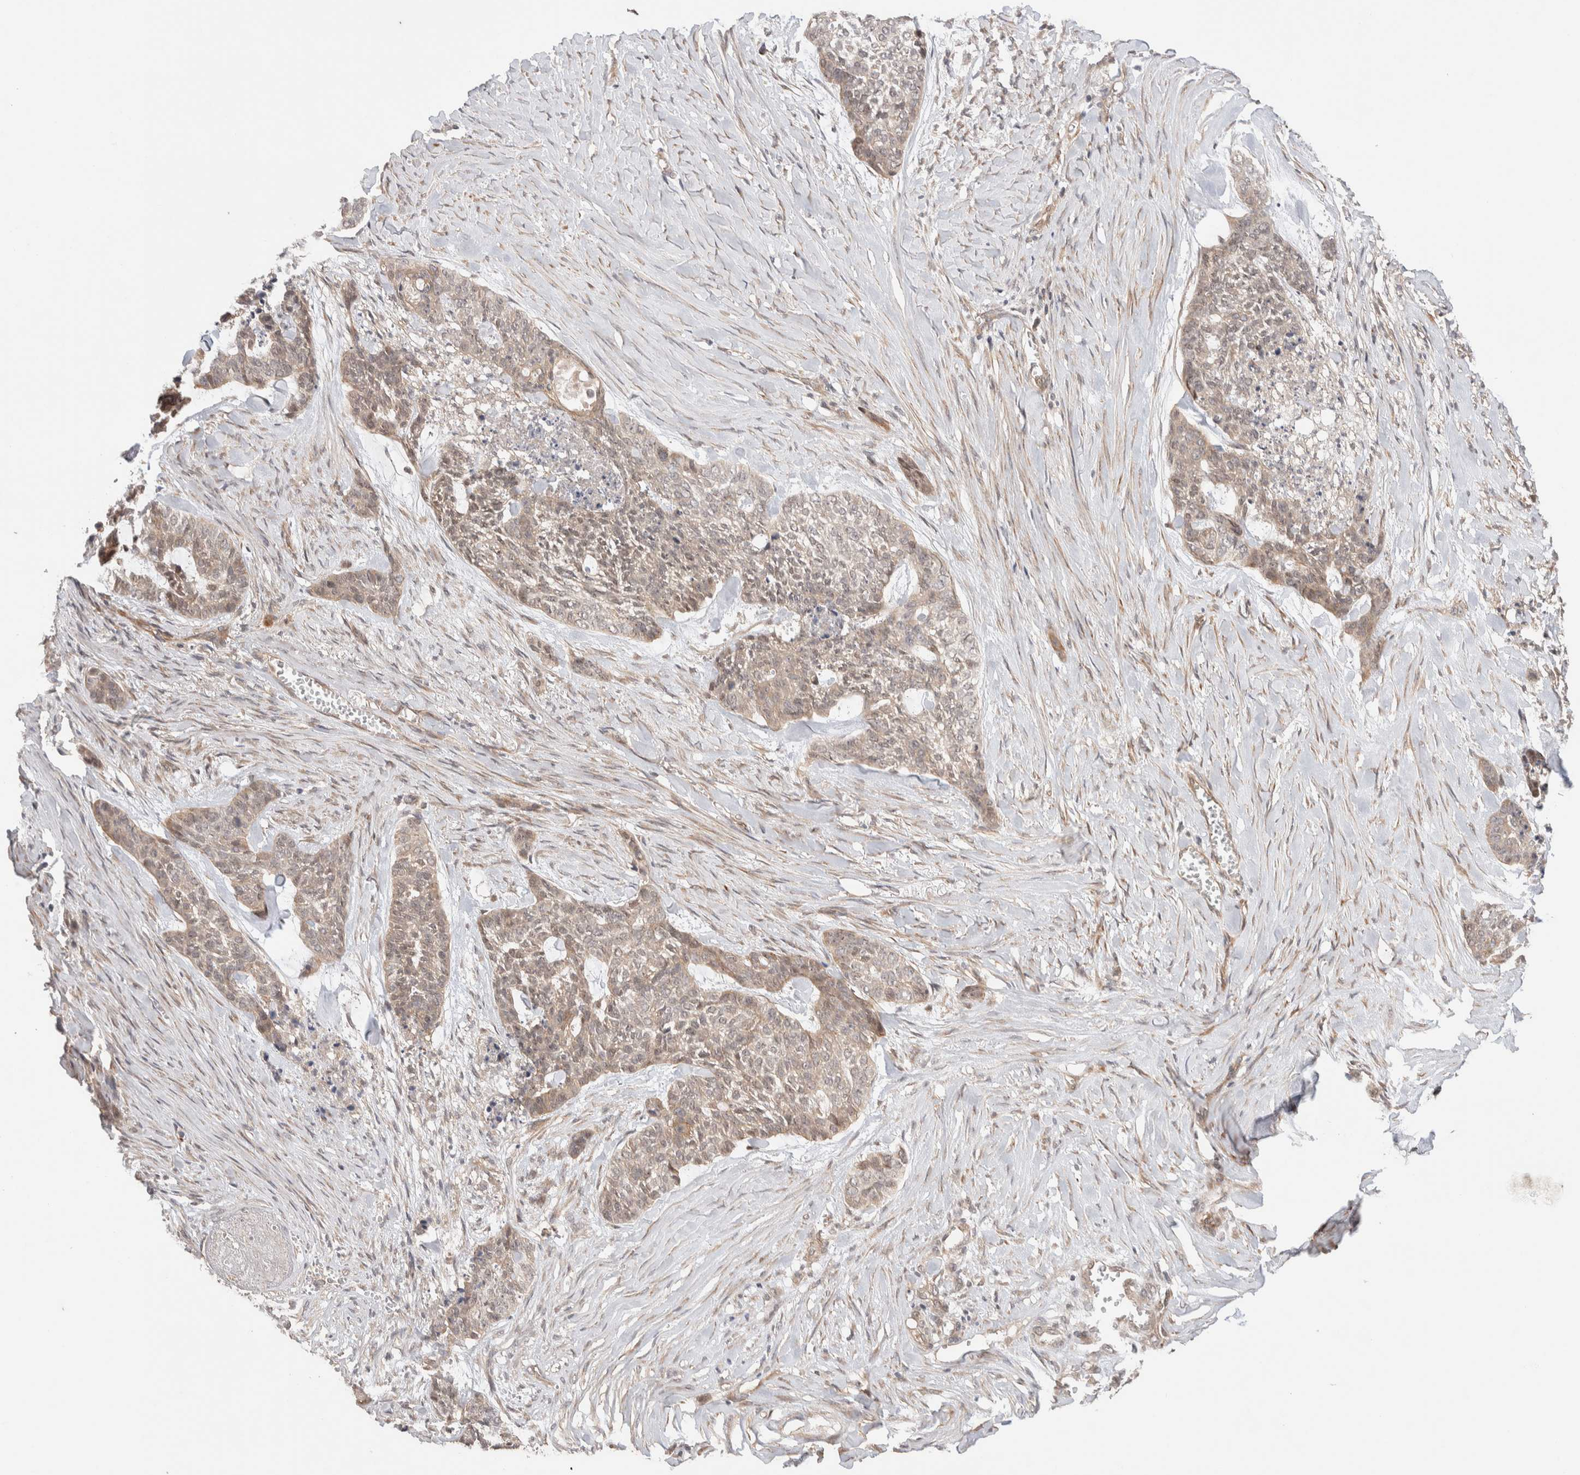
{"staining": {"intensity": "weak", "quantity": "25%-75%", "location": "cytoplasmic/membranous,nuclear"}, "tissue": "skin cancer", "cell_type": "Tumor cells", "image_type": "cancer", "snomed": [{"axis": "morphology", "description": "Basal cell carcinoma"}, {"axis": "topography", "description": "Skin"}], "caption": "Protein analysis of skin basal cell carcinoma tissue shows weak cytoplasmic/membranous and nuclear positivity in approximately 25%-75% of tumor cells.", "gene": "PRDM15", "patient": {"sex": "female", "age": 64}}